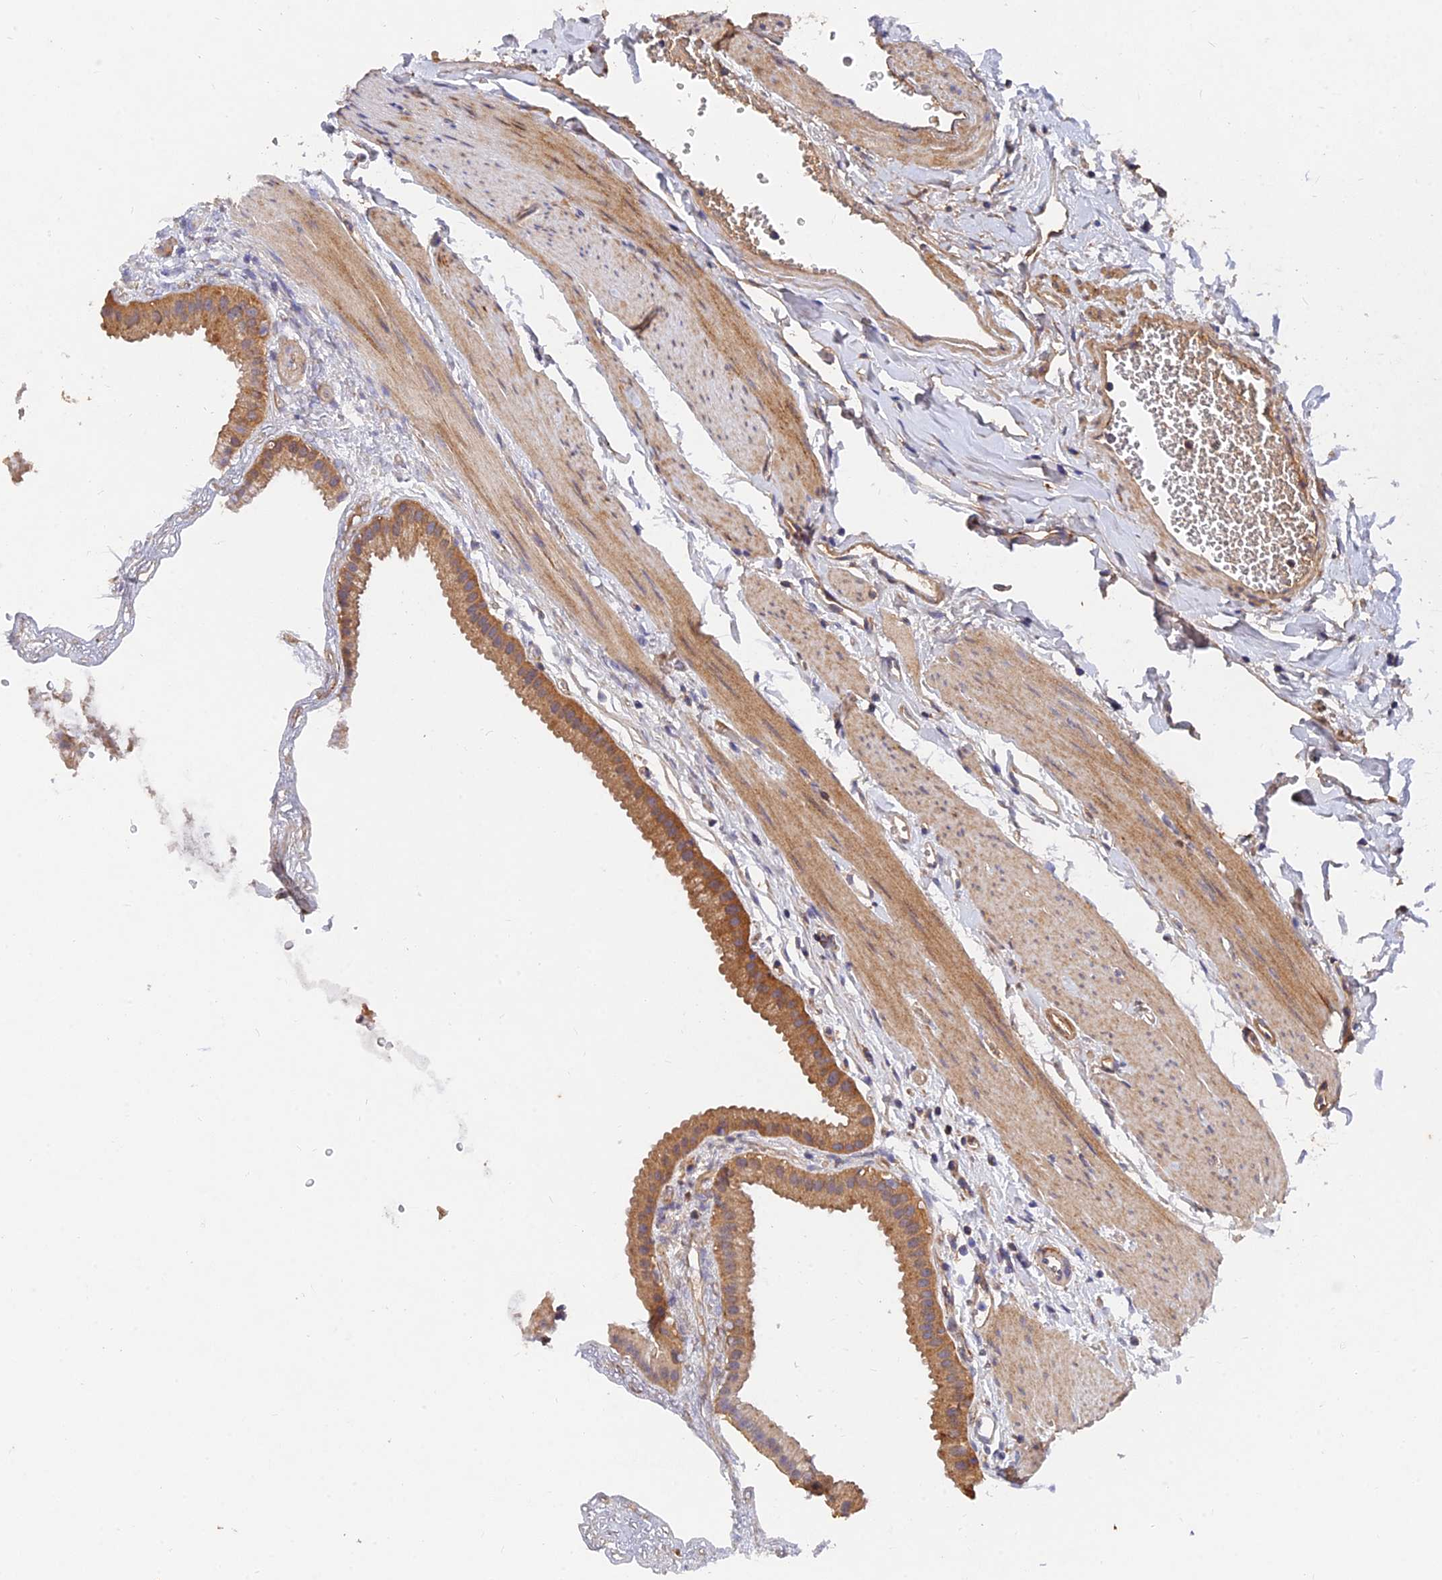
{"staining": {"intensity": "strong", "quantity": ">75%", "location": "cytoplasmic/membranous"}, "tissue": "gallbladder", "cell_type": "Glandular cells", "image_type": "normal", "snomed": [{"axis": "morphology", "description": "Normal tissue, NOS"}, {"axis": "topography", "description": "Gallbladder"}], "caption": "Unremarkable gallbladder reveals strong cytoplasmic/membranous expression in about >75% of glandular cells, visualized by immunohistochemistry. (DAB = brown stain, brightfield microscopy at high magnification).", "gene": "SLC38A11", "patient": {"sex": "female", "age": 64}}